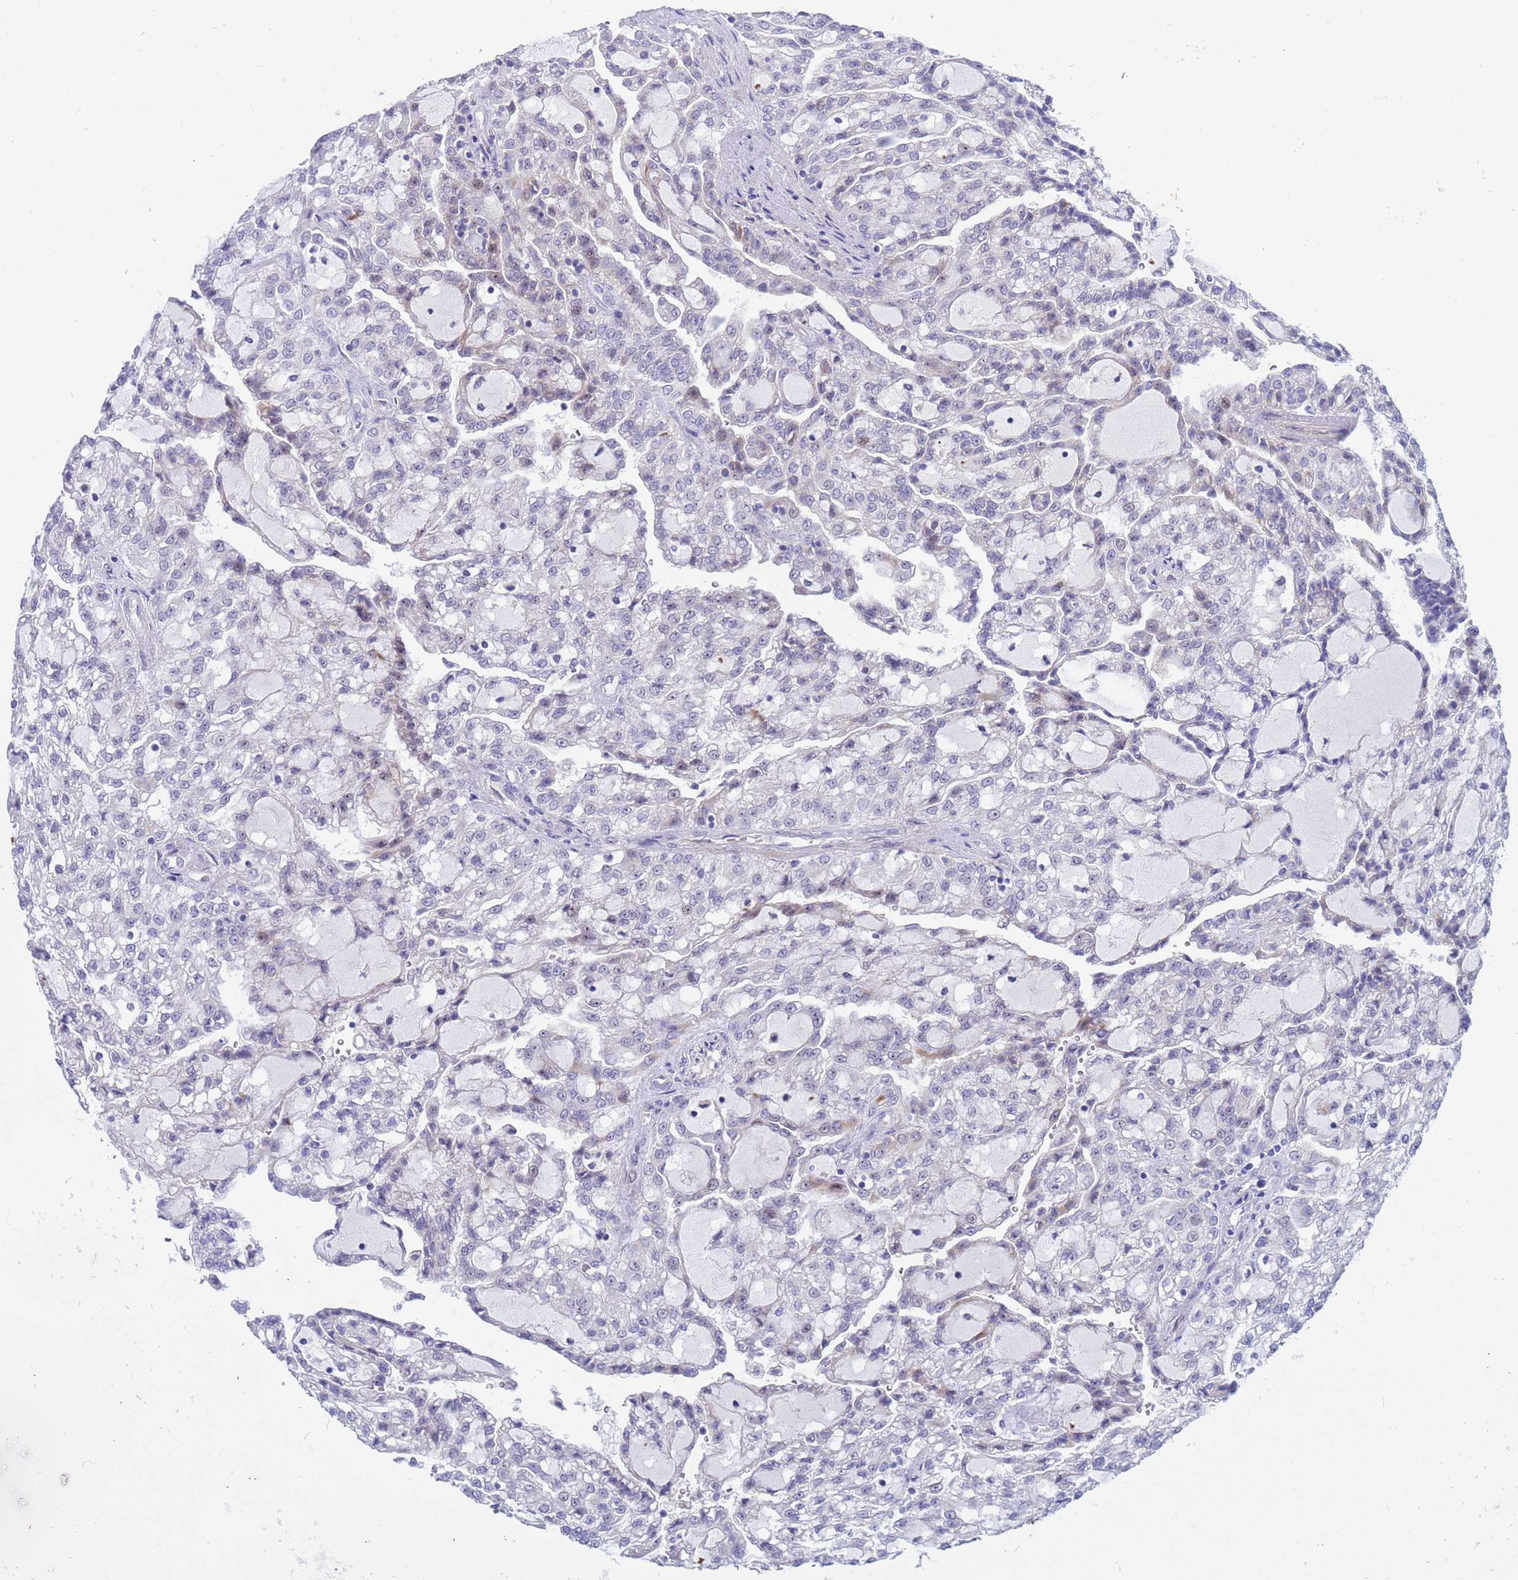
{"staining": {"intensity": "weak", "quantity": "<25%", "location": "nuclear"}, "tissue": "renal cancer", "cell_type": "Tumor cells", "image_type": "cancer", "snomed": [{"axis": "morphology", "description": "Adenocarcinoma, NOS"}, {"axis": "topography", "description": "Kidney"}], "caption": "Human renal adenocarcinoma stained for a protein using IHC demonstrates no expression in tumor cells.", "gene": "LRATD1", "patient": {"sex": "male", "age": 63}}